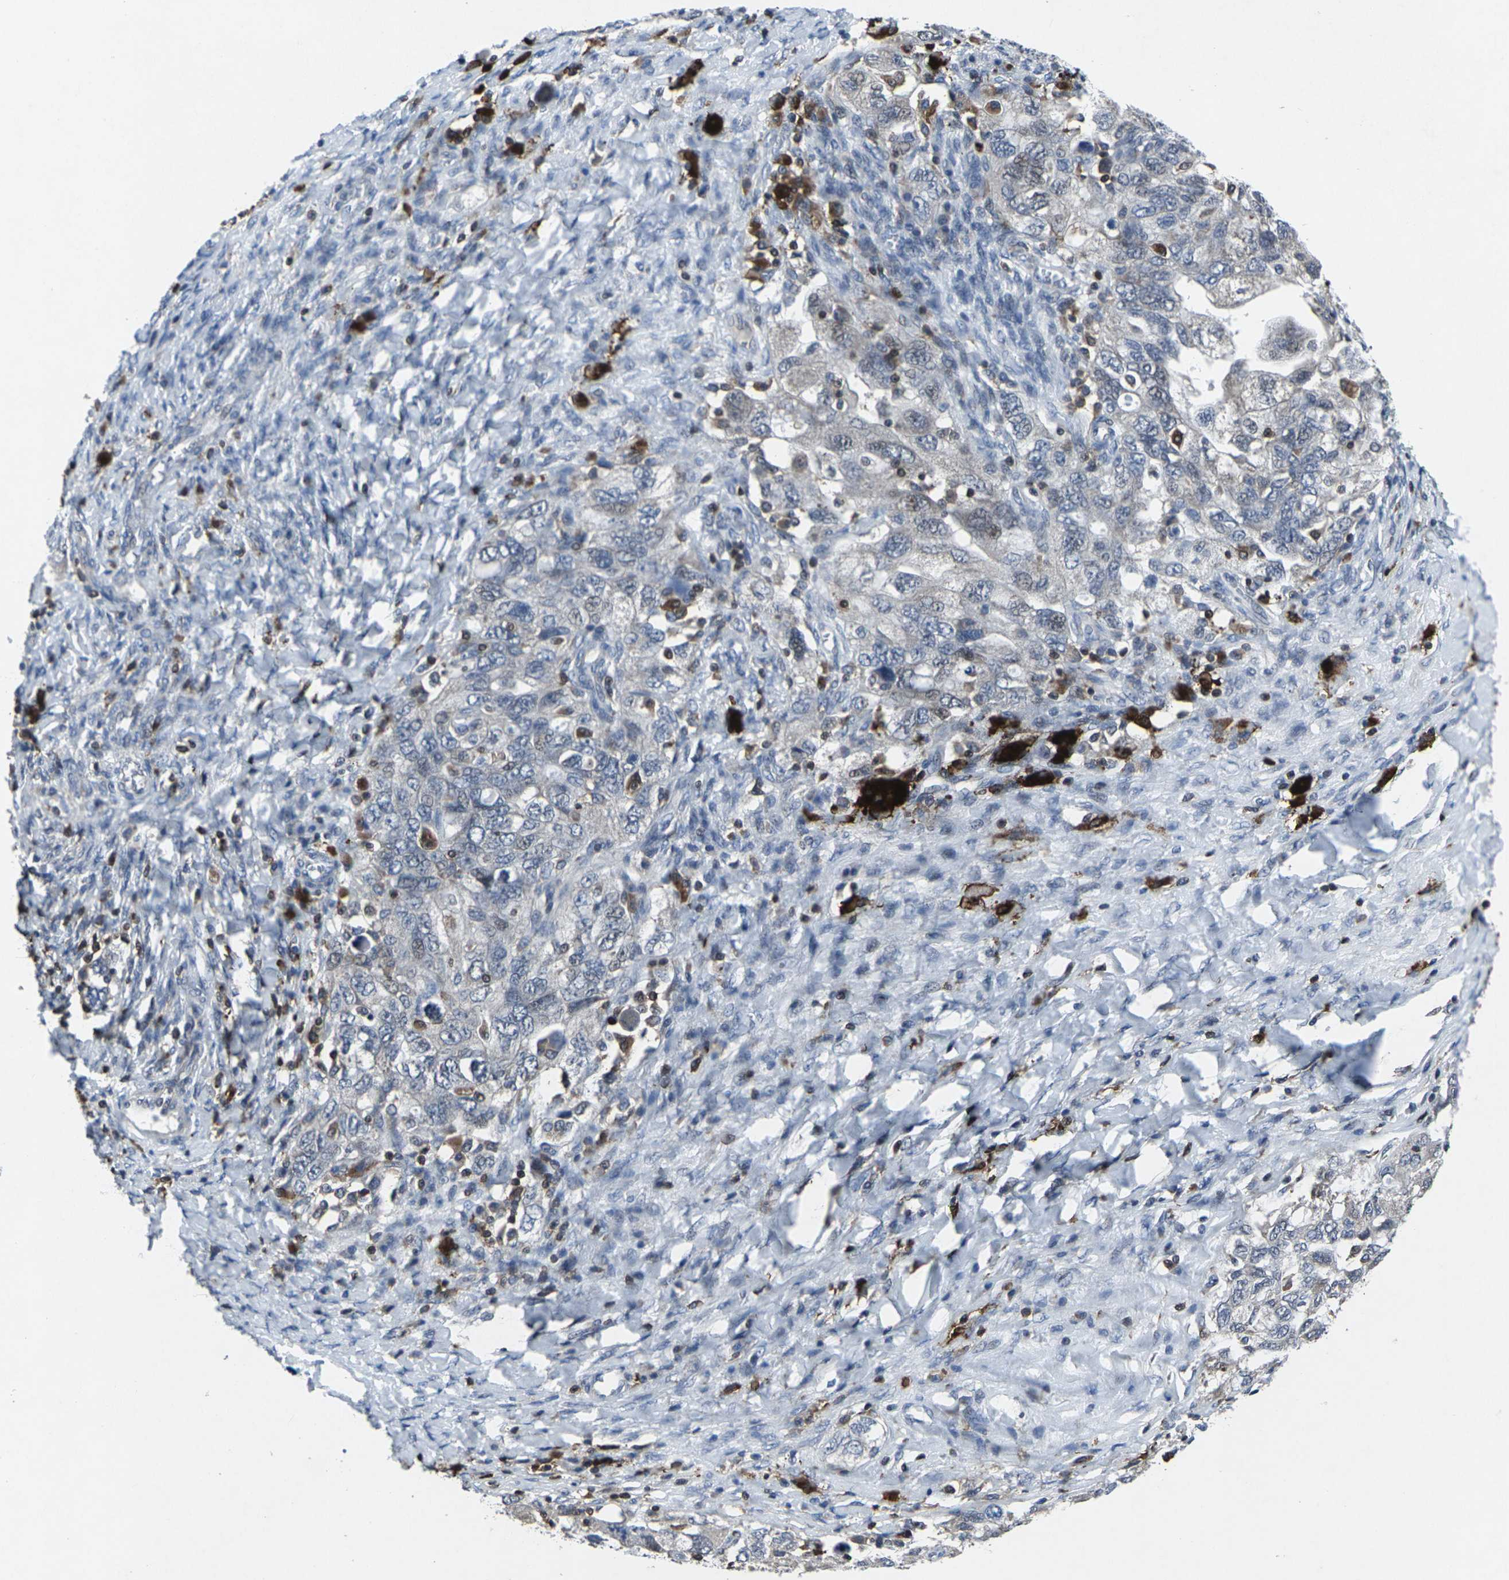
{"staining": {"intensity": "weak", "quantity": "<25%", "location": "cytoplasmic/membranous,nuclear"}, "tissue": "ovarian cancer", "cell_type": "Tumor cells", "image_type": "cancer", "snomed": [{"axis": "morphology", "description": "Carcinoma, NOS"}, {"axis": "morphology", "description": "Cystadenocarcinoma, serous, NOS"}, {"axis": "topography", "description": "Ovary"}], "caption": "IHC histopathology image of human serous cystadenocarcinoma (ovarian) stained for a protein (brown), which shows no expression in tumor cells. (IHC, brightfield microscopy, high magnification).", "gene": "STAT4", "patient": {"sex": "female", "age": 69}}